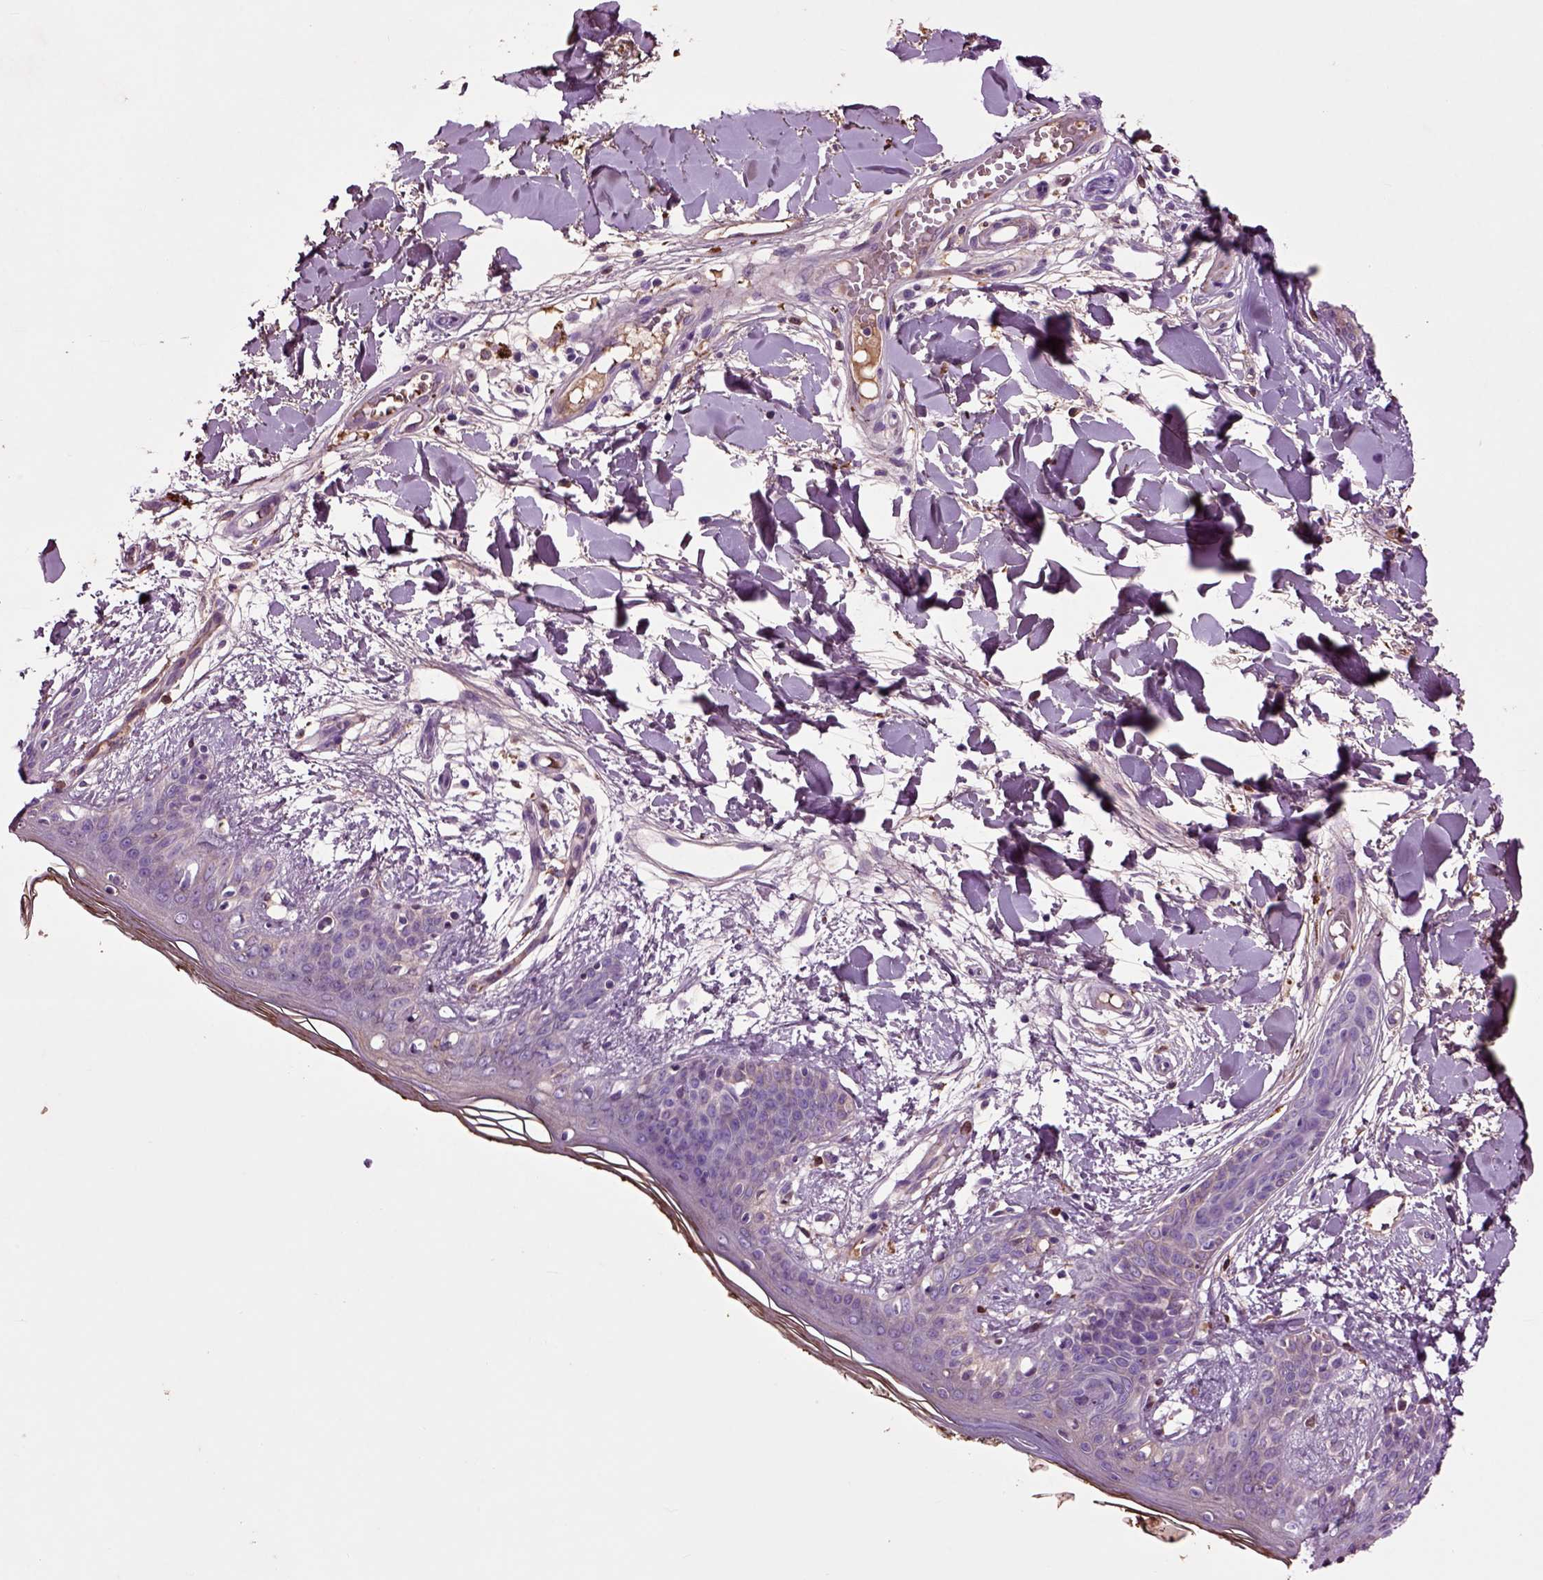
{"staining": {"intensity": "weak", "quantity": "<25%", "location": "cytoplasmic/membranous"}, "tissue": "skin", "cell_type": "Fibroblasts", "image_type": "normal", "snomed": [{"axis": "morphology", "description": "Normal tissue, NOS"}, {"axis": "topography", "description": "Skin"}], "caption": "This image is of benign skin stained with immunohistochemistry to label a protein in brown with the nuclei are counter-stained blue. There is no expression in fibroblasts. (Immunohistochemistry, brightfield microscopy, high magnification).", "gene": "SPON1", "patient": {"sex": "female", "age": 34}}